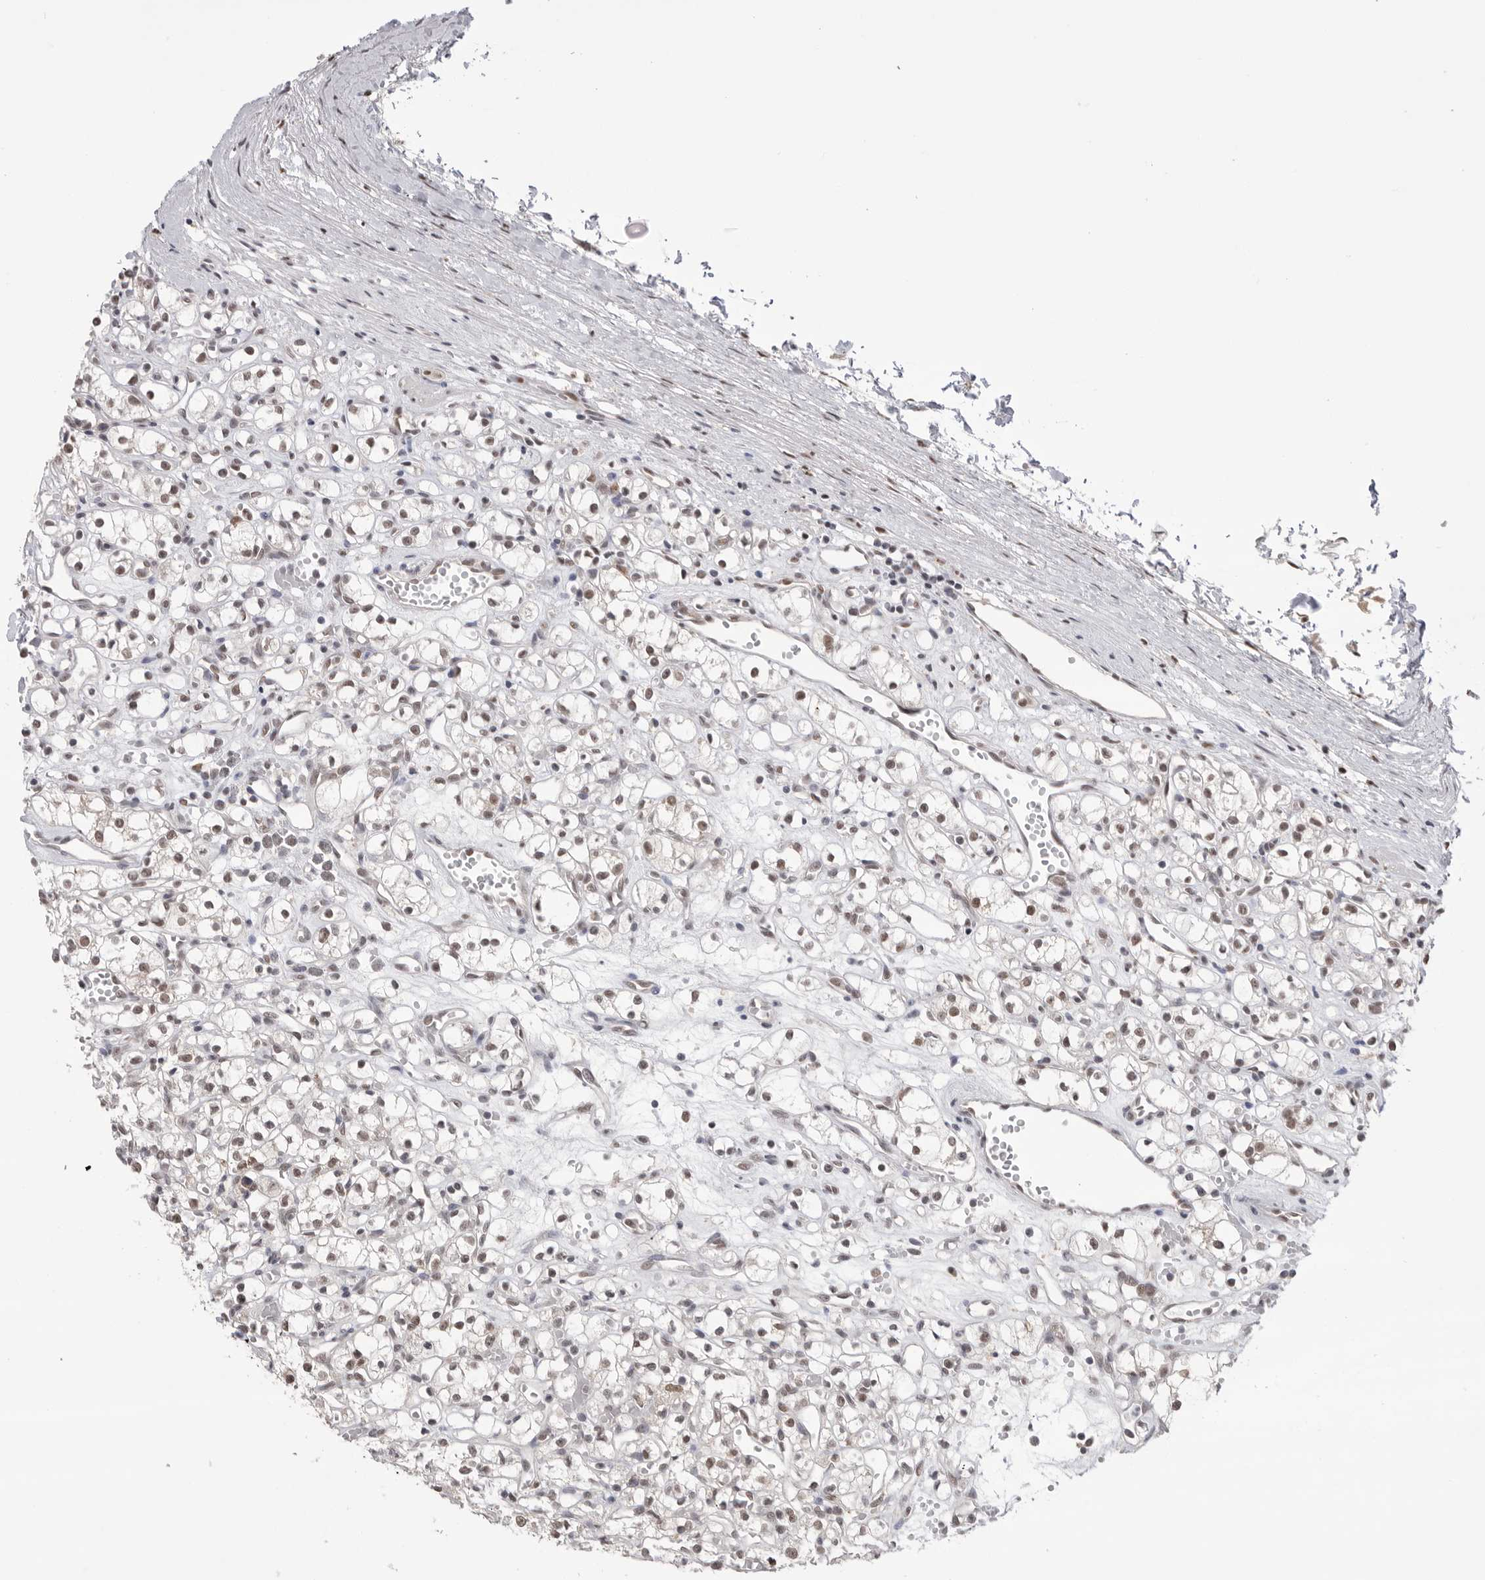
{"staining": {"intensity": "moderate", "quantity": ">75%", "location": "nuclear"}, "tissue": "renal cancer", "cell_type": "Tumor cells", "image_type": "cancer", "snomed": [{"axis": "morphology", "description": "Adenocarcinoma, NOS"}, {"axis": "topography", "description": "Kidney"}], "caption": "About >75% of tumor cells in human adenocarcinoma (renal) show moderate nuclear protein expression as visualized by brown immunohistochemical staining.", "gene": "BCLAF3", "patient": {"sex": "female", "age": 59}}